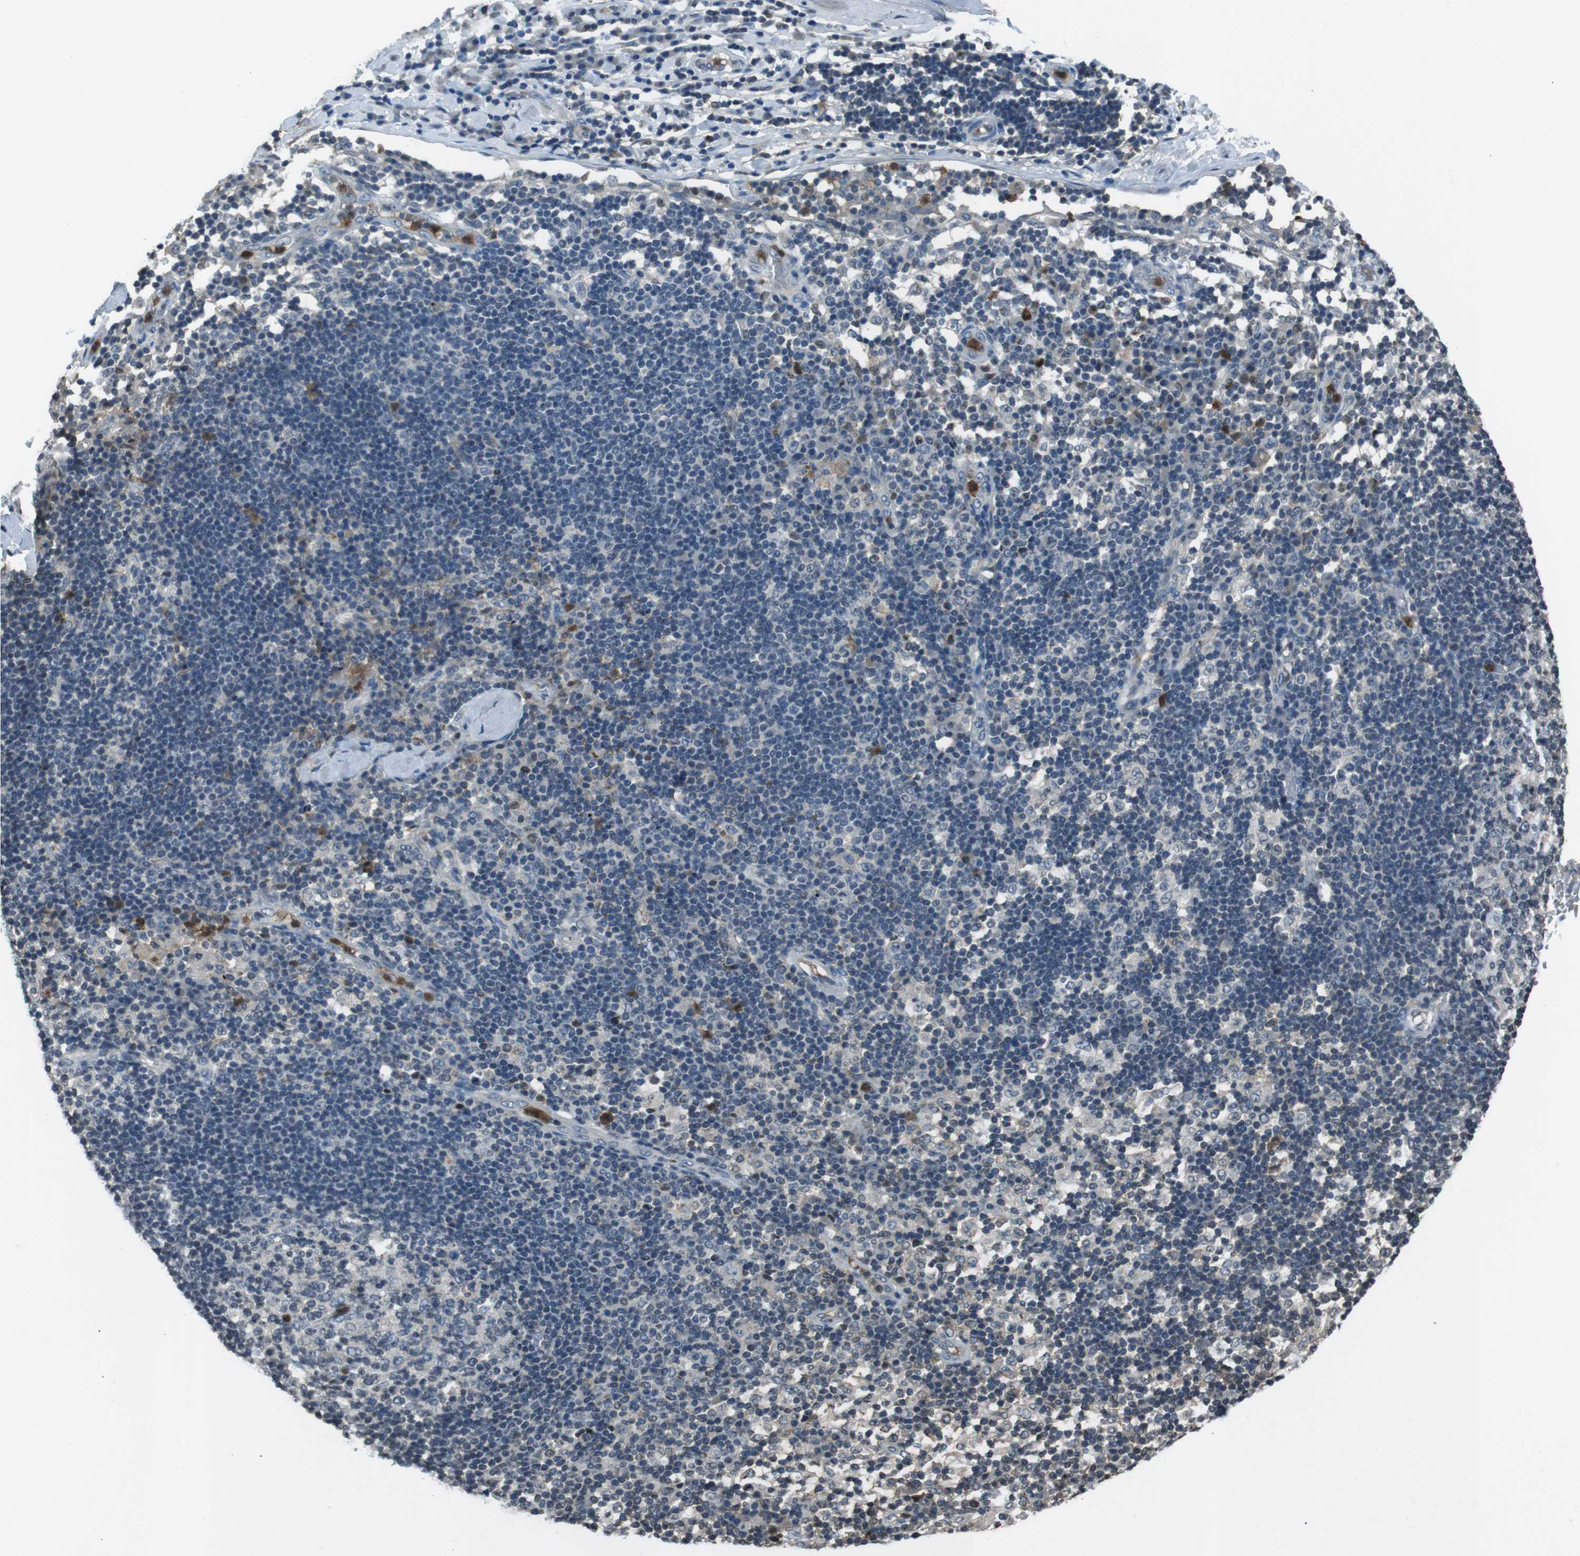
{"staining": {"intensity": "weak", "quantity": ">75%", "location": "cytoplasmic/membranous"}, "tissue": "adipose tissue", "cell_type": "Adipocytes", "image_type": "normal", "snomed": [{"axis": "morphology", "description": "Normal tissue, NOS"}, {"axis": "morphology", "description": "Adenocarcinoma, NOS"}, {"axis": "topography", "description": "Esophagus"}], "caption": "Adipose tissue stained for a protein shows weak cytoplasmic/membranous positivity in adipocytes. The staining is performed using DAB (3,3'-diaminobenzidine) brown chromogen to label protein expression. The nuclei are counter-stained blue using hematoxylin.", "gene": "UGT1A6", "patient": {"sex": "male", "age": 62}}